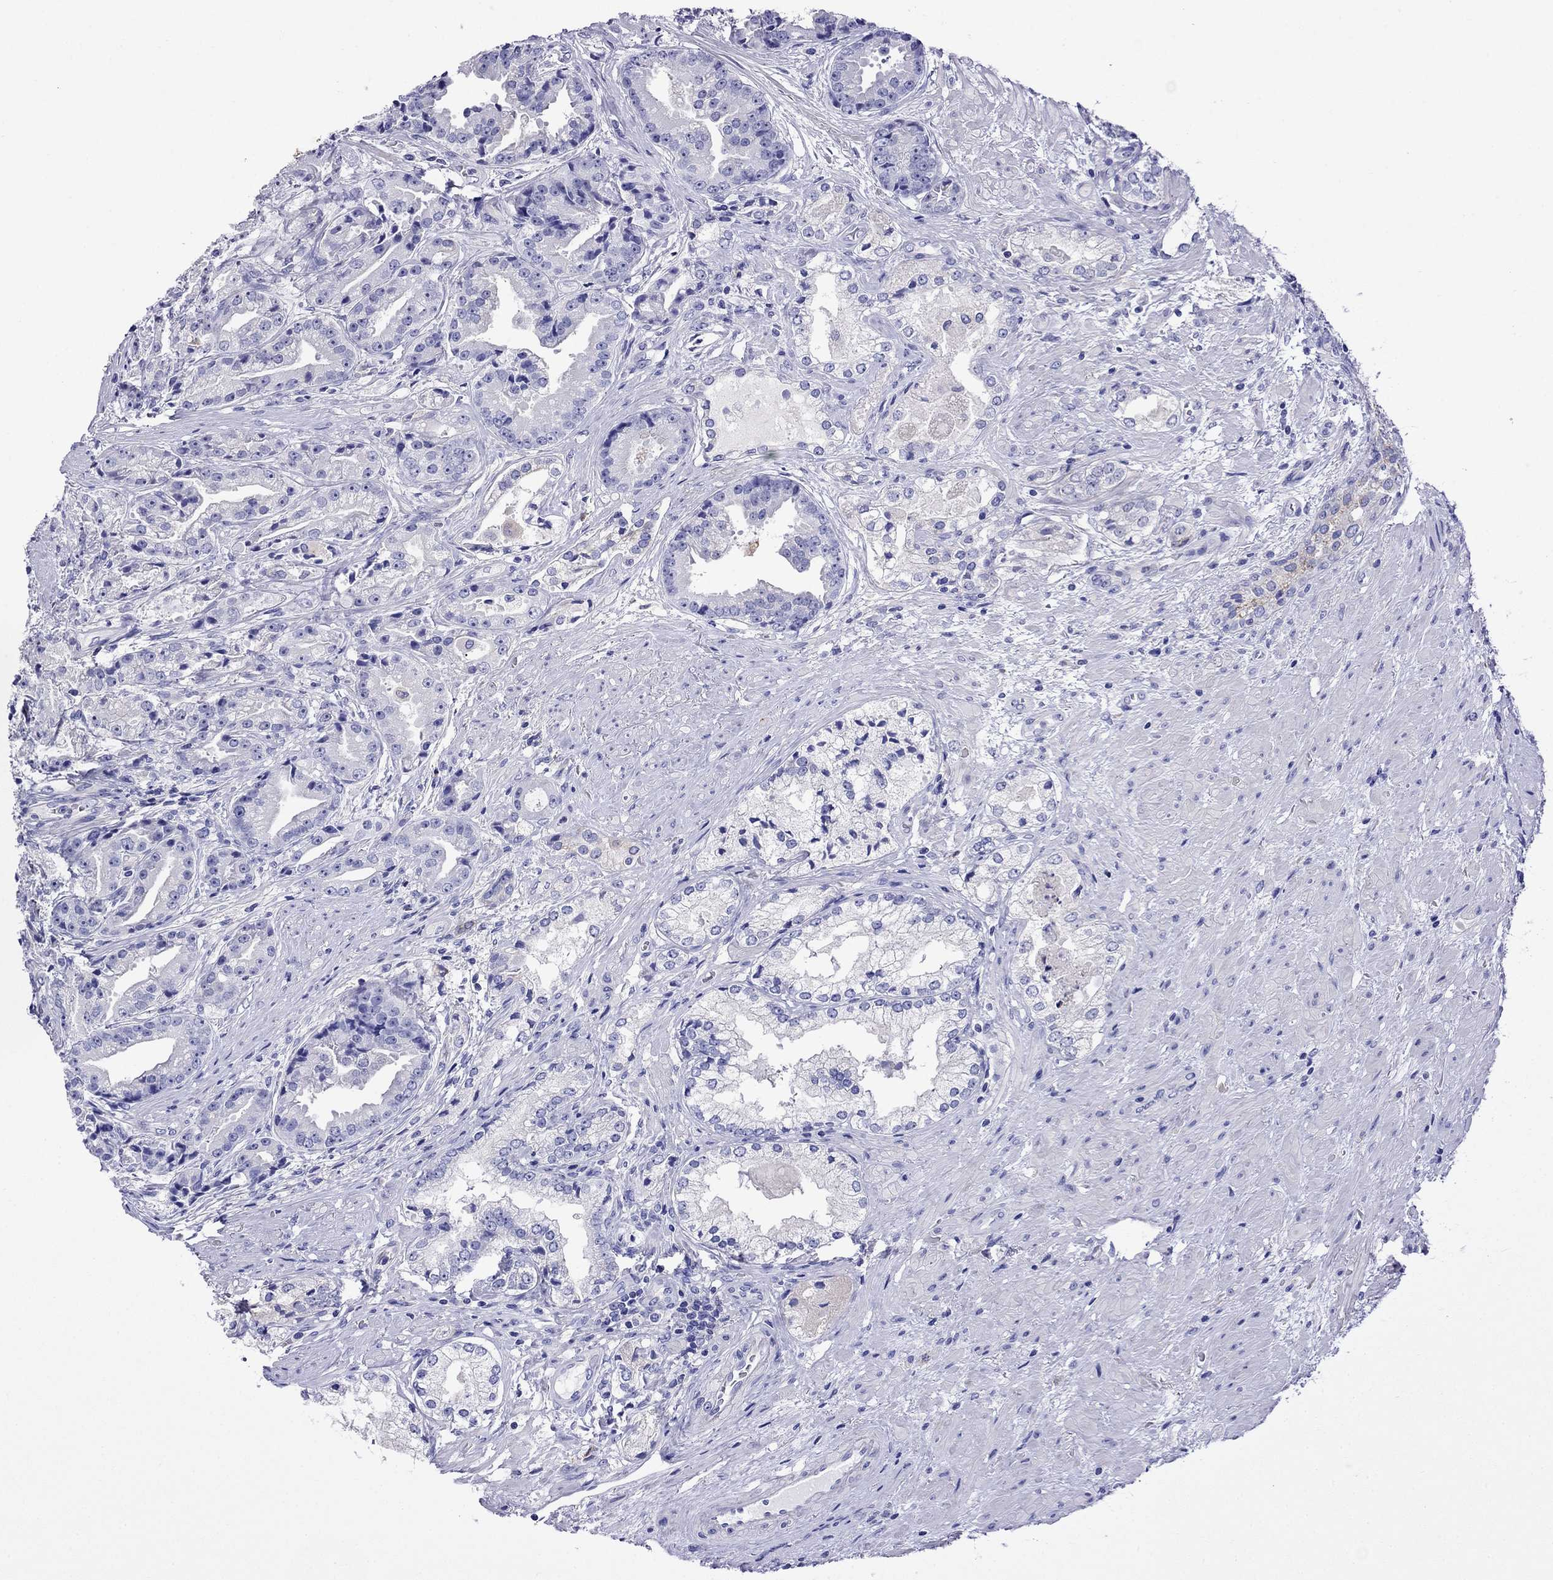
{"staining": {"intensity": "negative", "quantity": "none", "location": "none"}, "tissue": "prostate cancer", "cell_type": "Tumor cells", "image_type": "cancer", "snomed": [{"axis": "morphology", "description": "Adenocarcinoma, NOS"}, {"axis": "morphology", "description": "Adenocarcinoma, High grade"}, {"axis": "topography", "description": "Prostate"}], "caption": "IHC of human prostate adenocarcinoma (high-grade) reveals no staining in tumor cells.", "gene": "SCG2", "patient": {"sex": "male", "age": 64}}